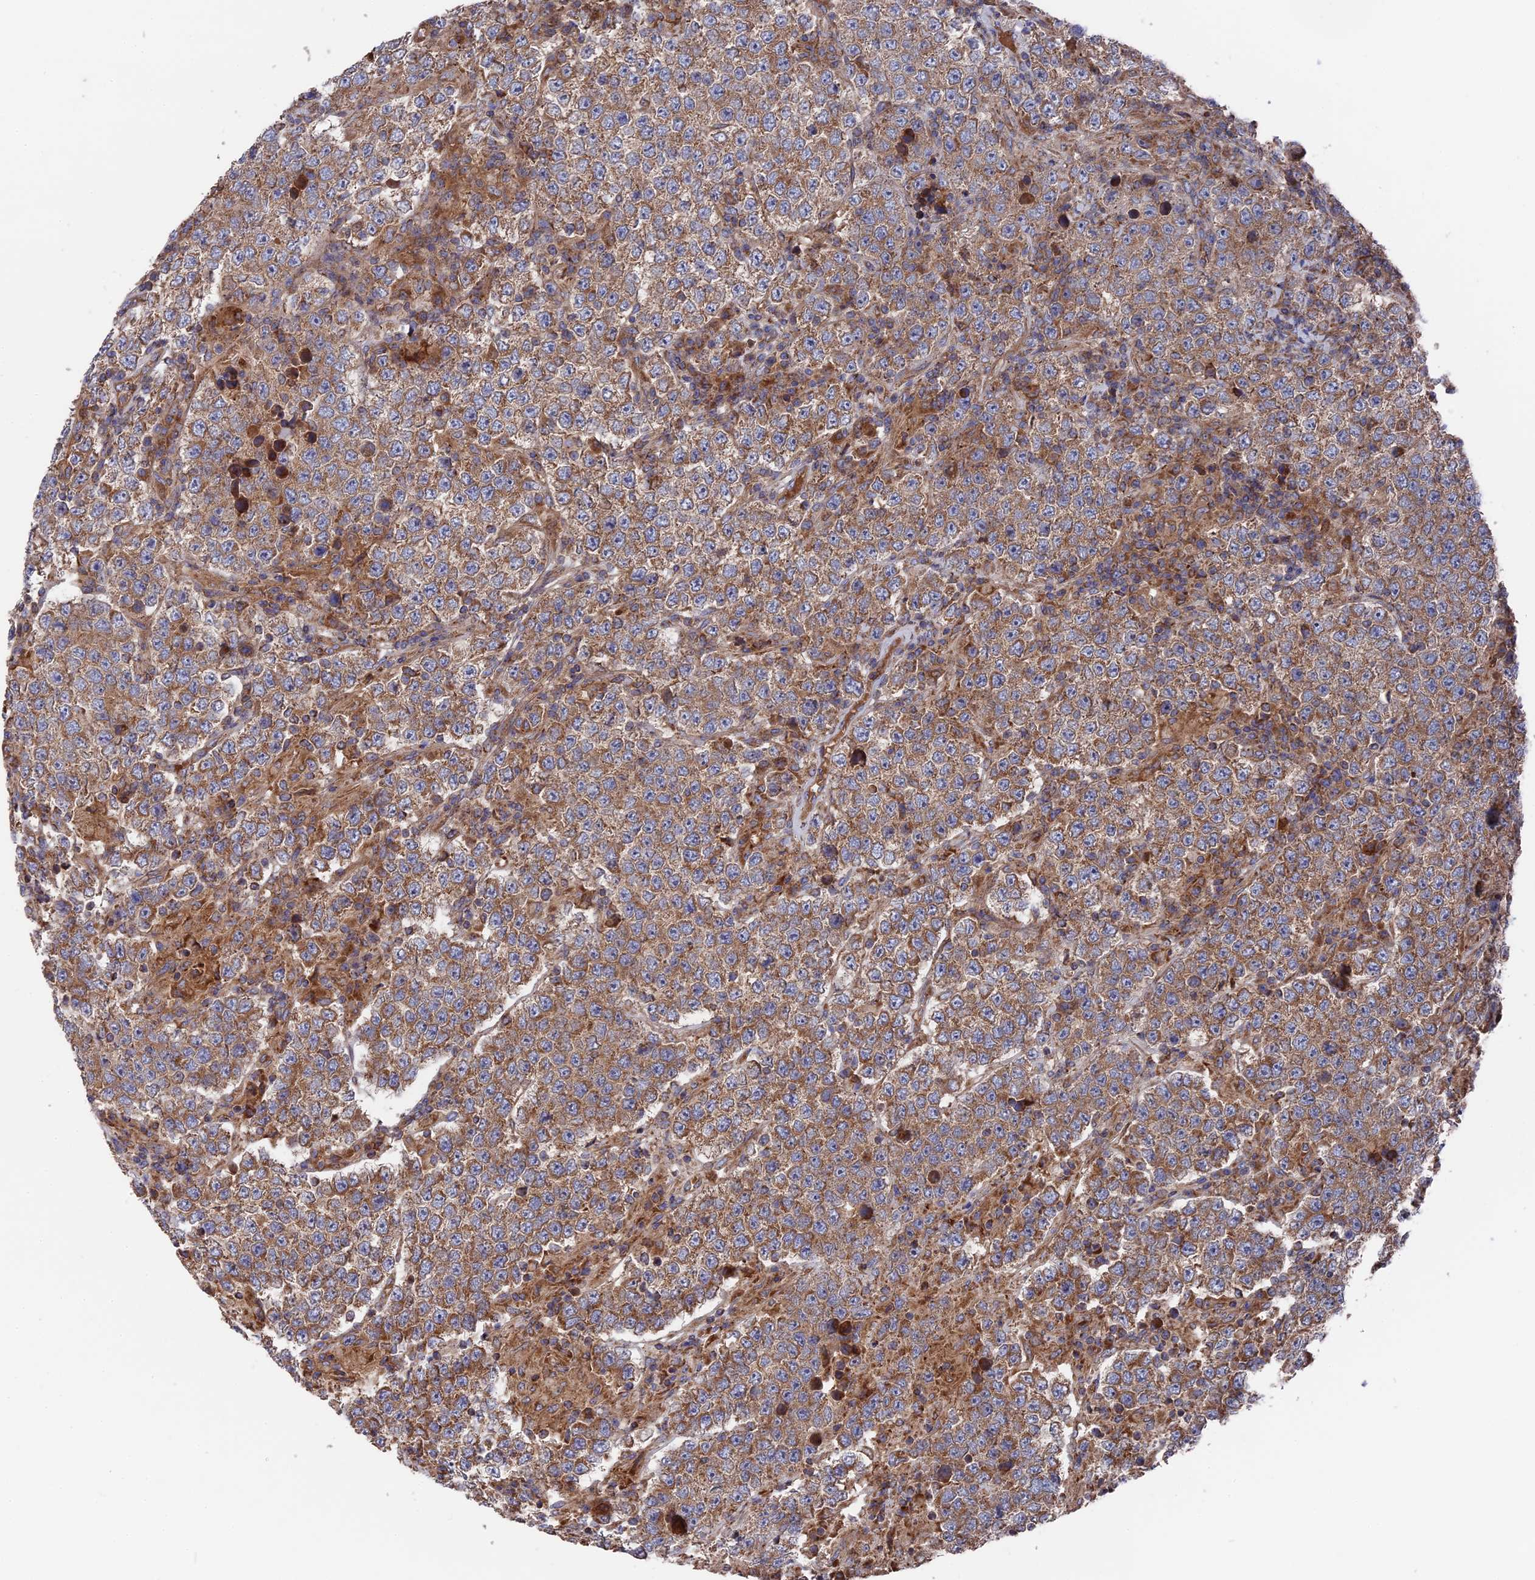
{"staining": {"intensity": "moderate", "quantity": ">75%", "location": "cytoplasmic/membranous"}, "tissue": "testis cancer", "cell_type": "Tumor cells", "image_type": "cancer", "snomed": [{"axis": "morphology", "description": "Normal tissue, NOS"}, {"axis": "morphology", "description": "Urothelial carcinoma, High grade"}, {"axis": "morphology", "description": "Seminoma, NOS"}, {"axis": "morphology", "description": "Carcinoma, Embryonal, NOS"}, {"axis": "topography", "description": "Urinary bladder"}, {"axis": "topography", "description": "Testis"}], "caption": "This is a photomicrograph of IHC staining of testis cancer, which shows moderate positivity in the cytoplasmic/membranous of tumor cells.", "gene": "TELO2", "patient": {"sex": "male", "age": 41}}